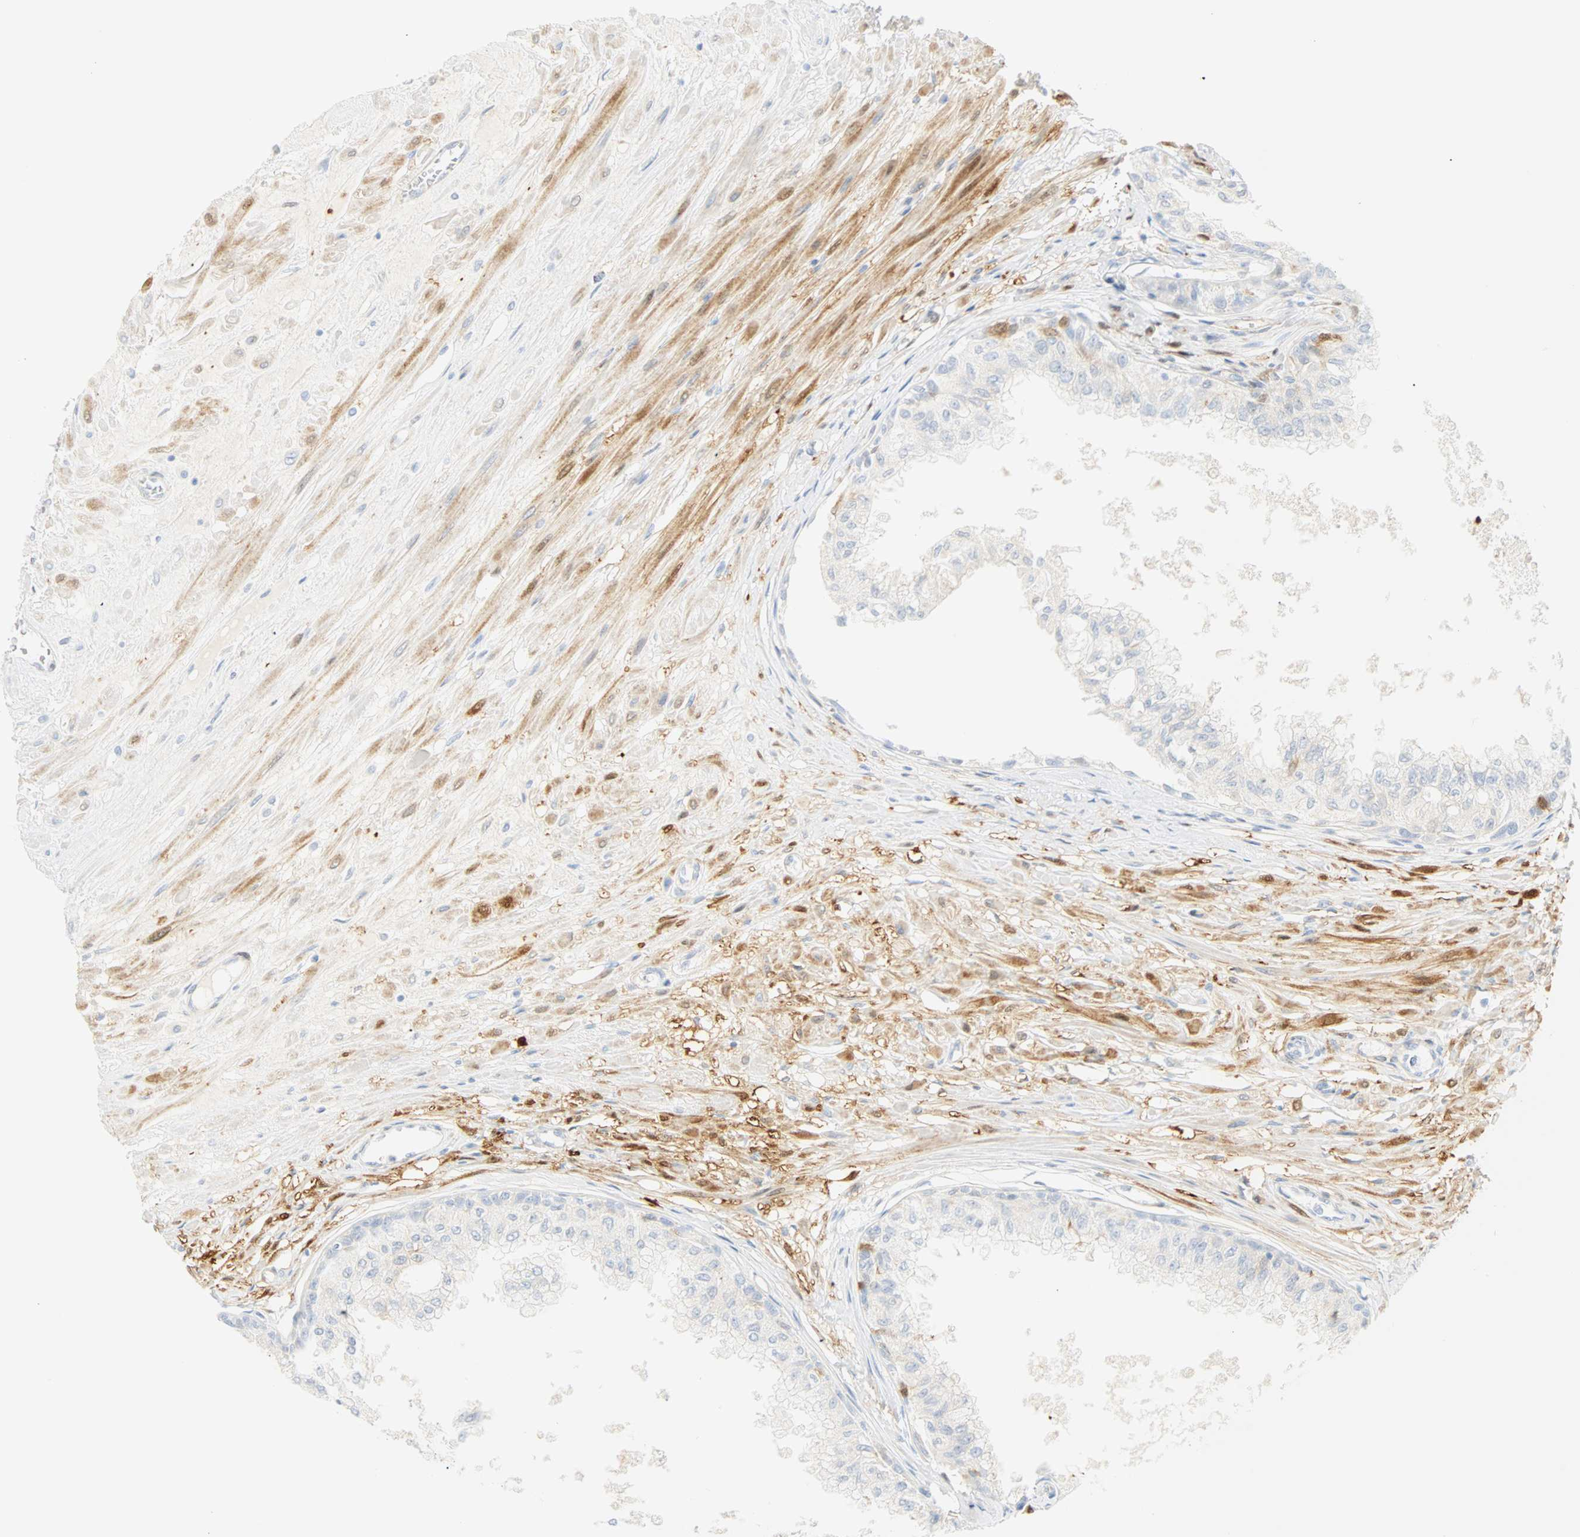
{"staining": {"intensity": "negative", "quantity": "none", "location": "none"}, "tissue": "prostate", "cell_type": "Glandular cells", "image_type": "normal", "snomed": [{"axis": "morphology", "description": "Normal tissue, NOS"}, {"axis": "topography", "description": "Prostate"}, {"axis": "topography", "description": "Seminal veicle"}], "caption": "This is an IHC image of benign prostate. There is no positivity in glandular cells.", "gene": "SELENBP1", "patient": {"sex": "male", "age": 60}}